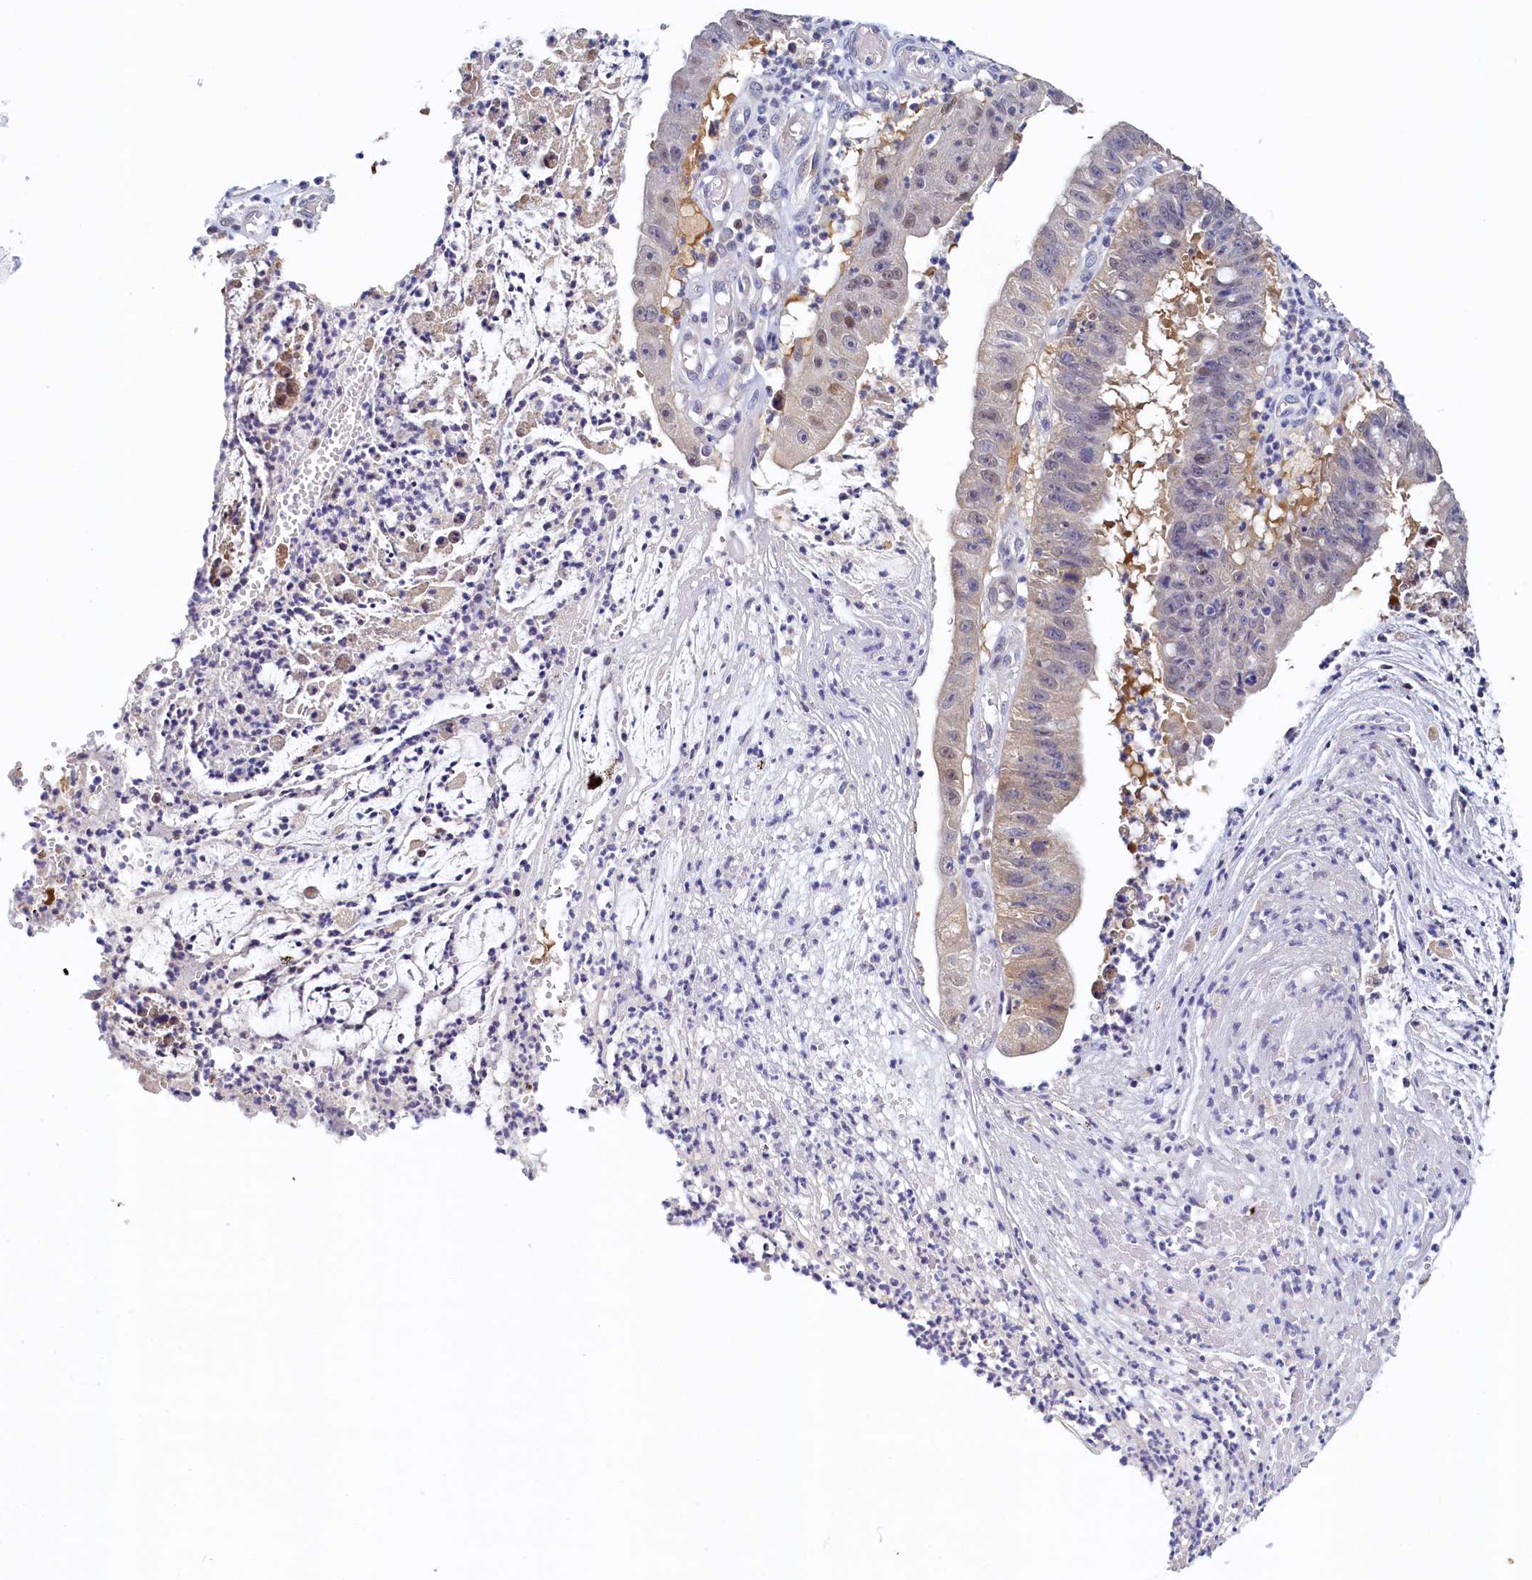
{"staining": {"intensity": "negative", "quantity": "none", "location": "none"}, "tissue": "stomach cancer", "cell_type": "Tumor cells", "image_type": "cancer", "snomed": [{"axis": "morphology", "description": "Adenocarcinoma, NOS"}, {"axis": "topography", "description": "Stomach"}], "caption": "An image of human stomach cancer is negative for staining in tumor cells.", "gene": "PAAF1", "patient": {"sex": "male", "age": 59}}